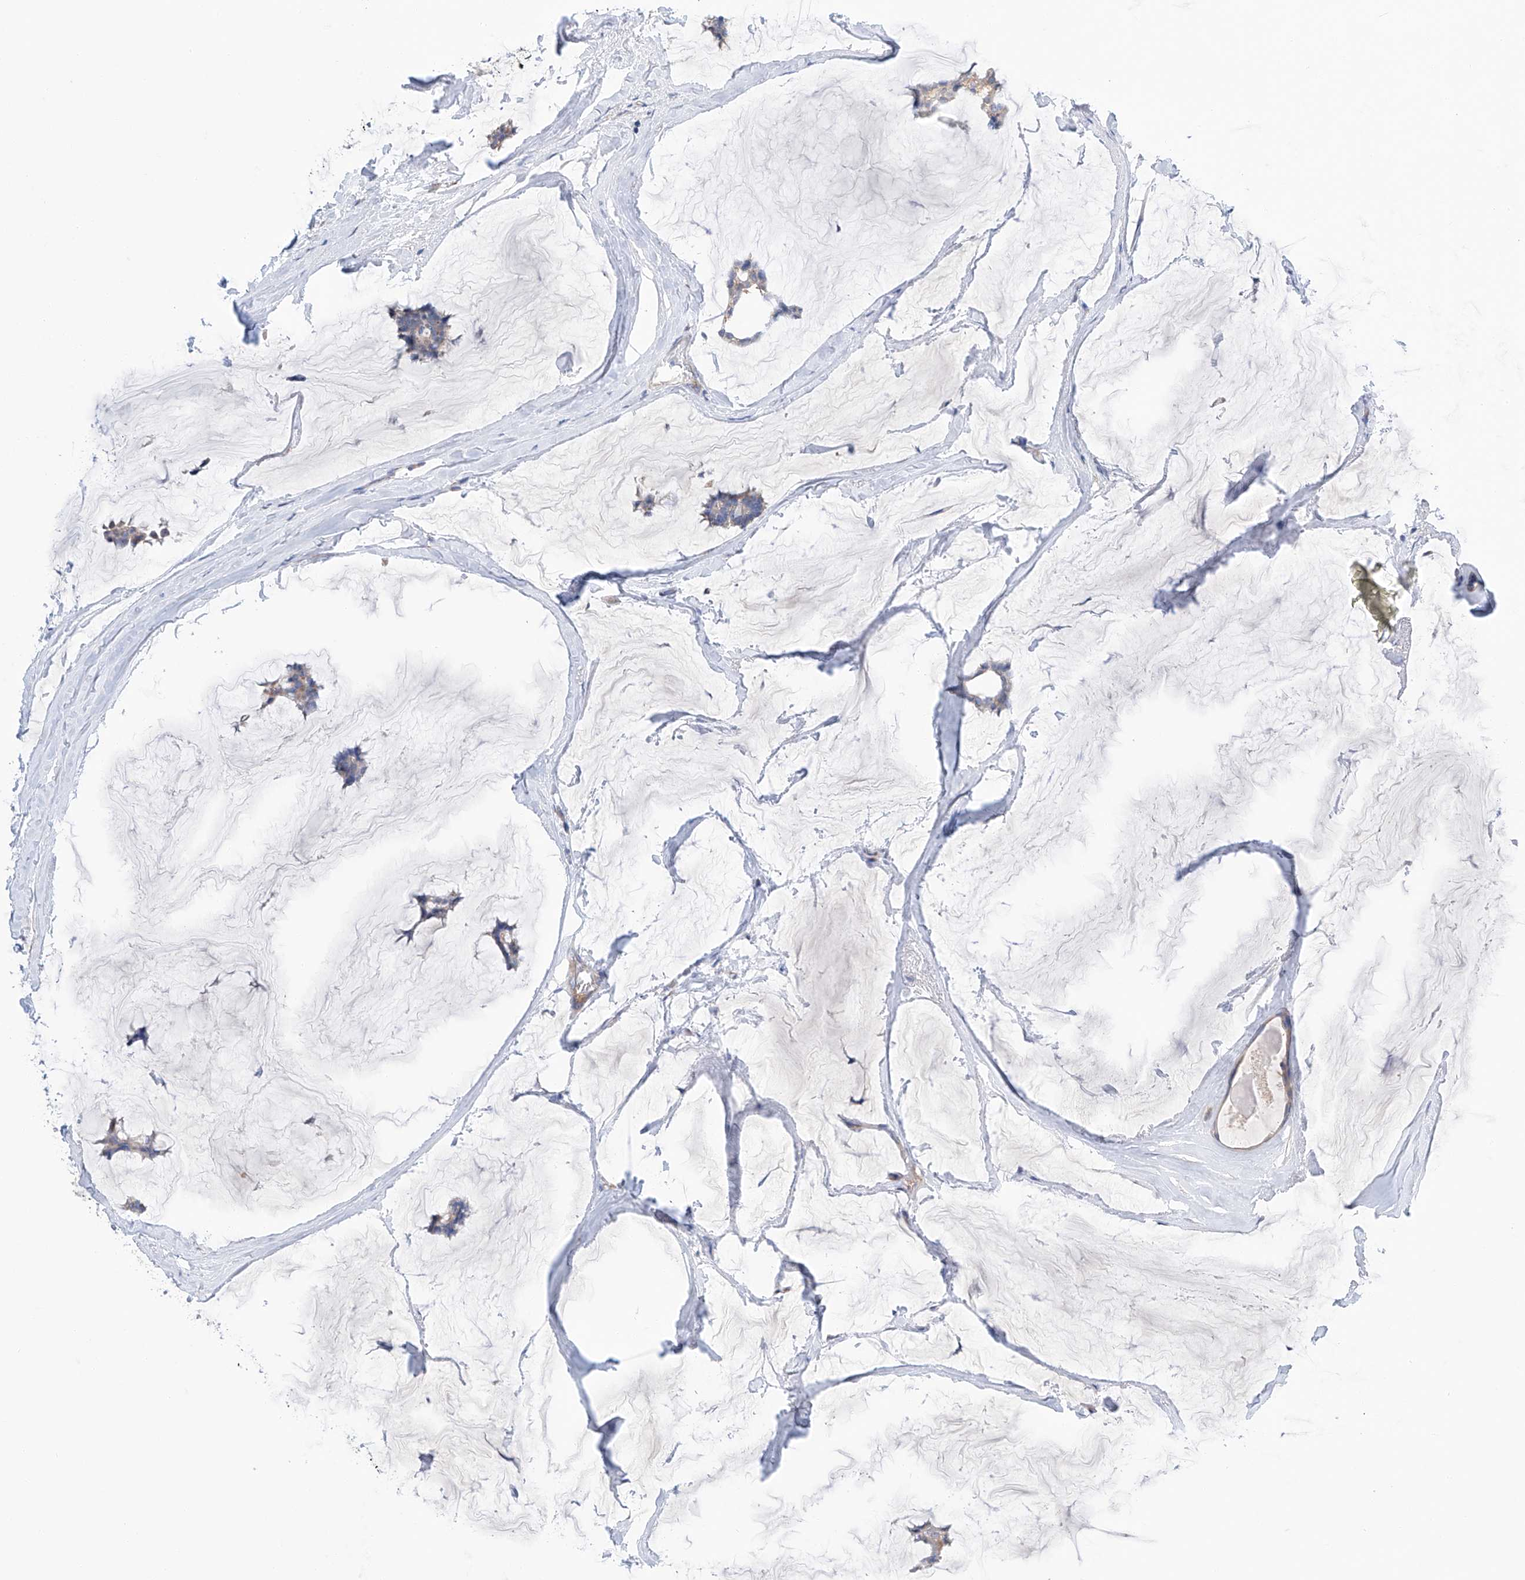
{"staining": {"intensity": "weak", "quantity": "<25%", "location": "cytoplasmic/membranous"}, "tissue": "breast cancer", "cell_type": "Tumor cells", "image_type": "cancer", "snomed": [{"axis": "morphology", "description": "Duct carcinoma"}, {"axis": "topography", "description": "Breast"}], "caption": "Immunohistochemical staining of breast cancer (infiltrating ductal carcinoma) displays no significant positivity in tumor cells.", "gene": "SLC22A7", "patient": {"sex": "female", "age": 93}}